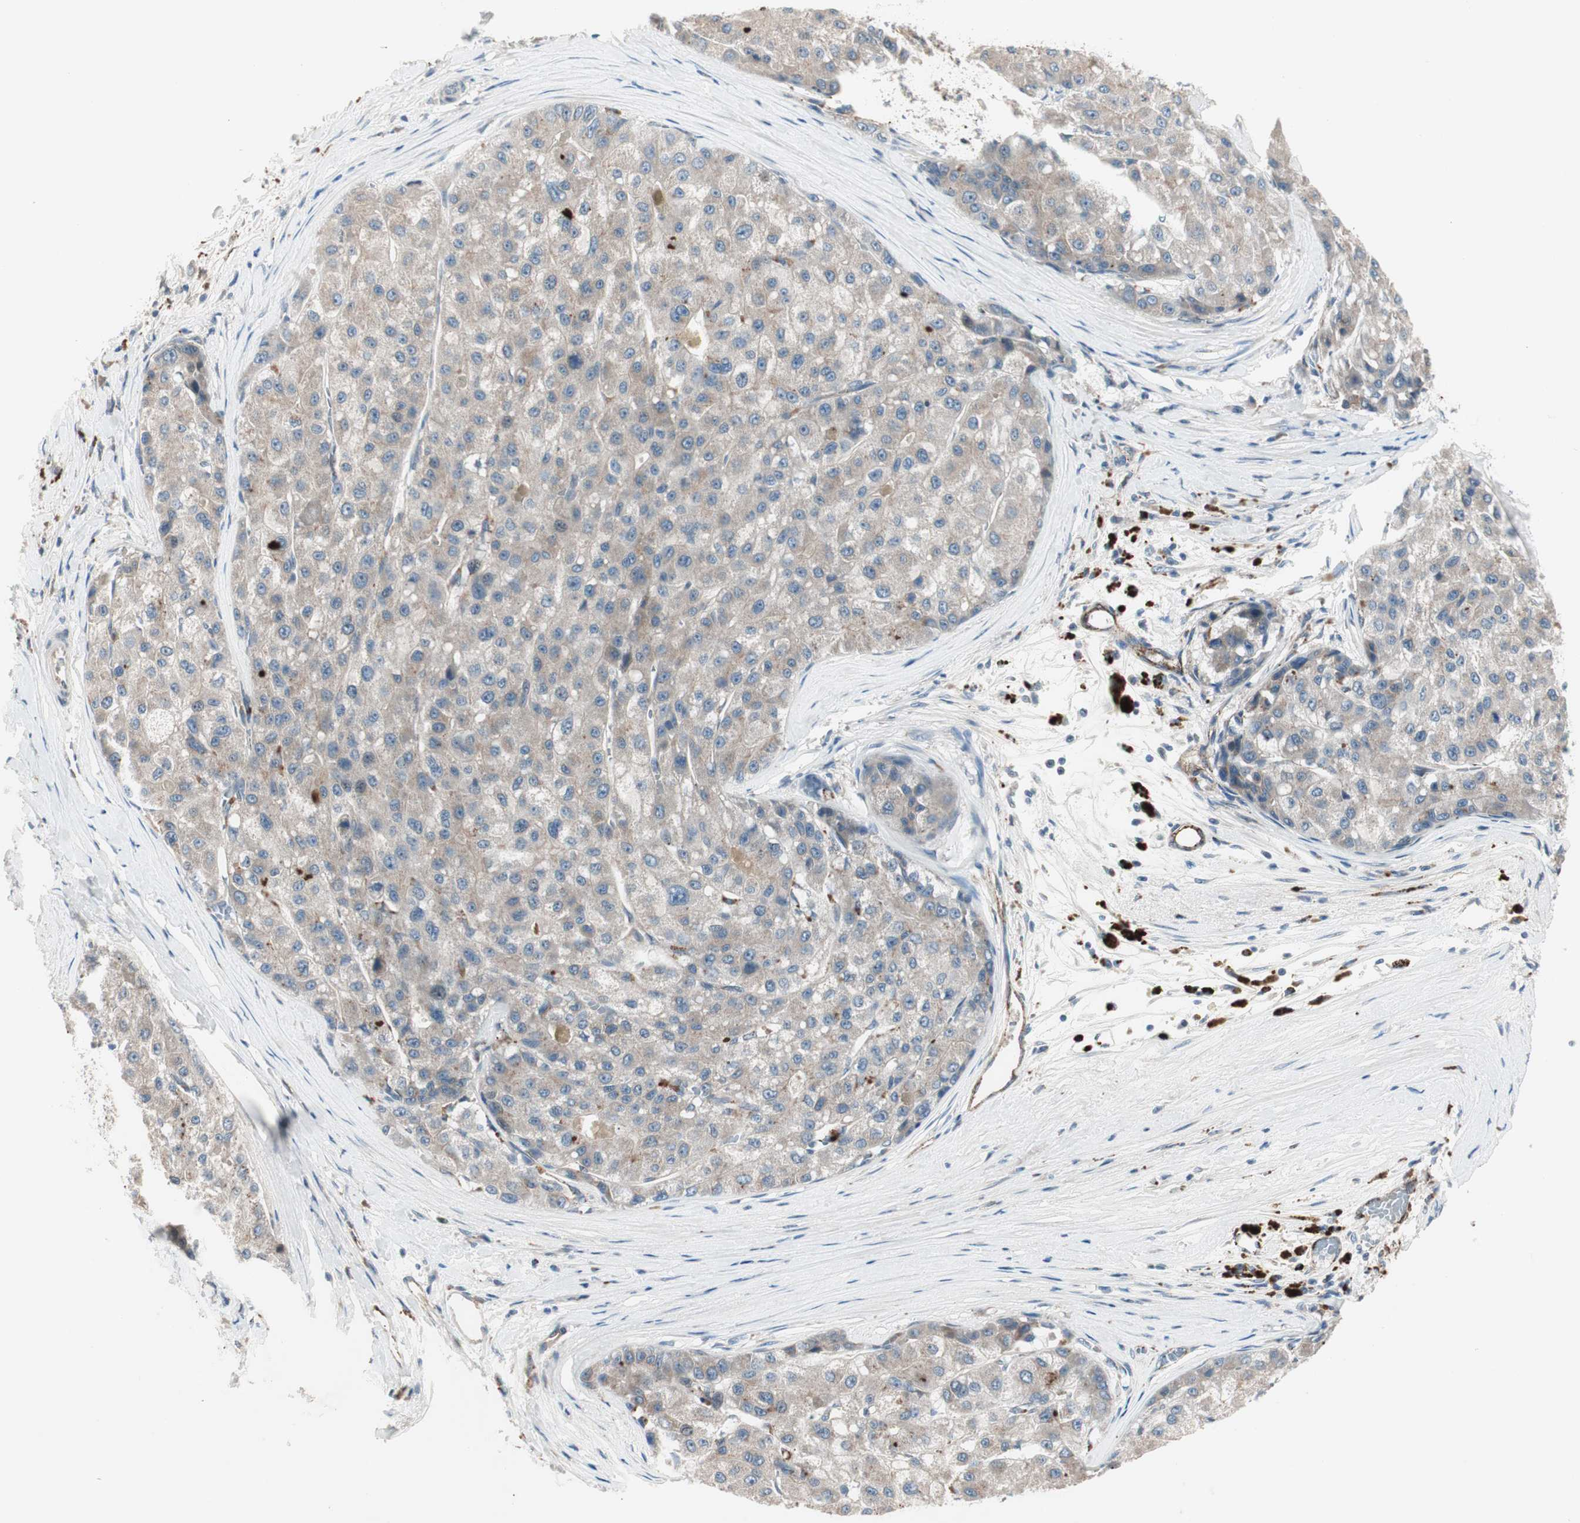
{"staining": {"intensity": "weak", "quantity": ">75%", "location": "cytoplasmic/membranous"}, "tissue": "liver cancer", "cell_type": "Tumor cells", "image_type": "cancer", "snomed": [{"axis": "morphology", "description": "Carcinoma, Hepatocellular, NOS"}, {"axis": "topography", "description": "Liver"}], "caption": "Immunohistochemistry of human liver hepatocellular carcinoma demonstrates low levels of weak cytoplasmic/membranous positivity in approximately >75% of tumor cells. (DAB = brown stain, brightfield microscopy at high magnification).", "gene": "FGFR4", "patient": {"sex": "male", "age": 80}}